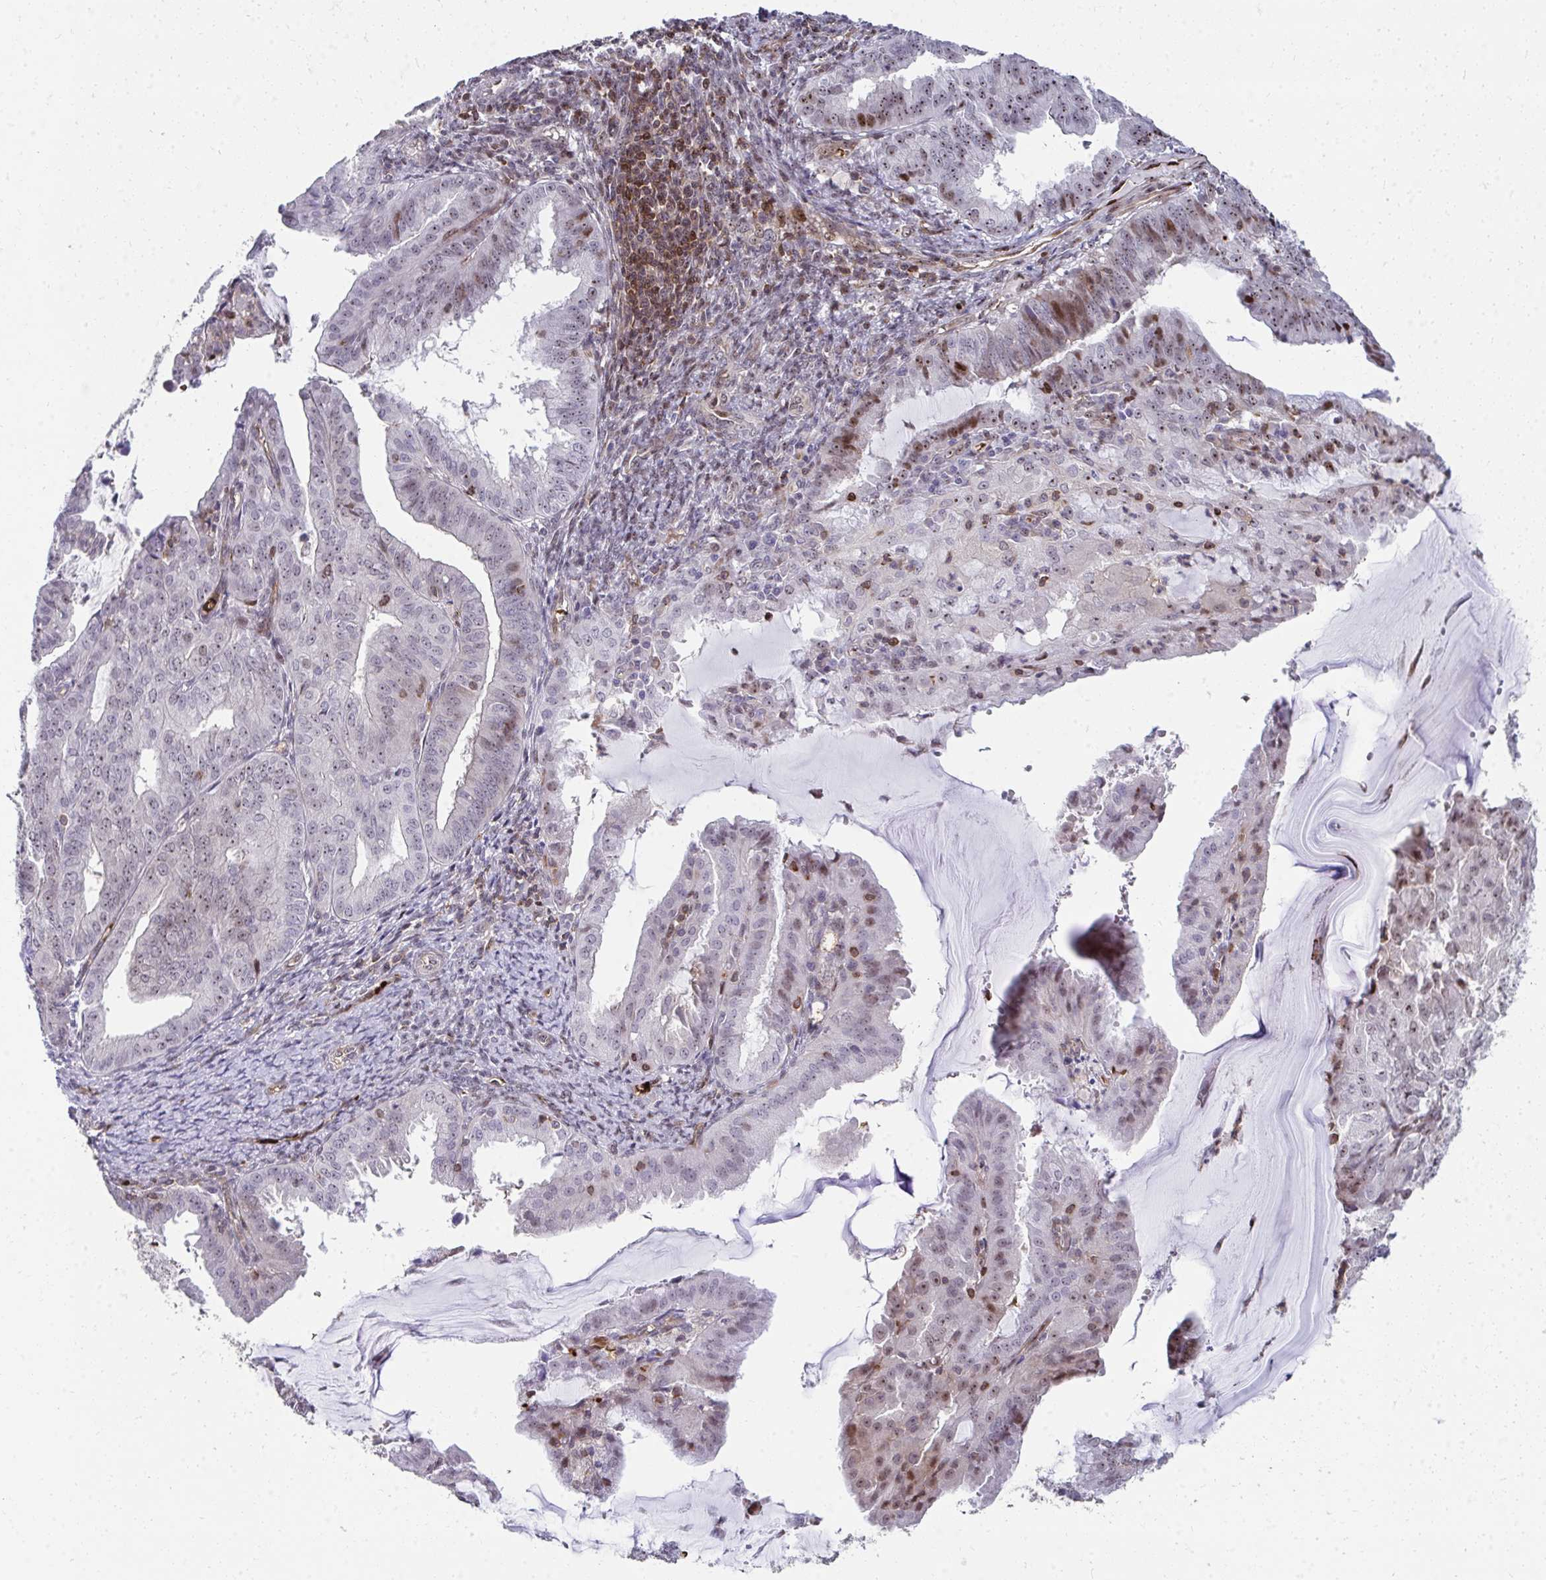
{"staining": {"intensity": "moderate", "quantity": "<25%", "location": "nuclear"}, "tissue": "endometrial cancer", "cell_type": "Tumor cells", "image_type": "cancer", "snomed": [{"axis": "morphology", "description": "Adenocarcinoma, NOS"}, {"axis": "topography", "description": "Endometrium"}], "caption": "Endometrial cancer (adenocarcinoma) tissue demonstrates moderate nuclear staining in about <25% of tumor cells", "gene": "FOXN3", "patient": {"sex": "female", "age": 70}}